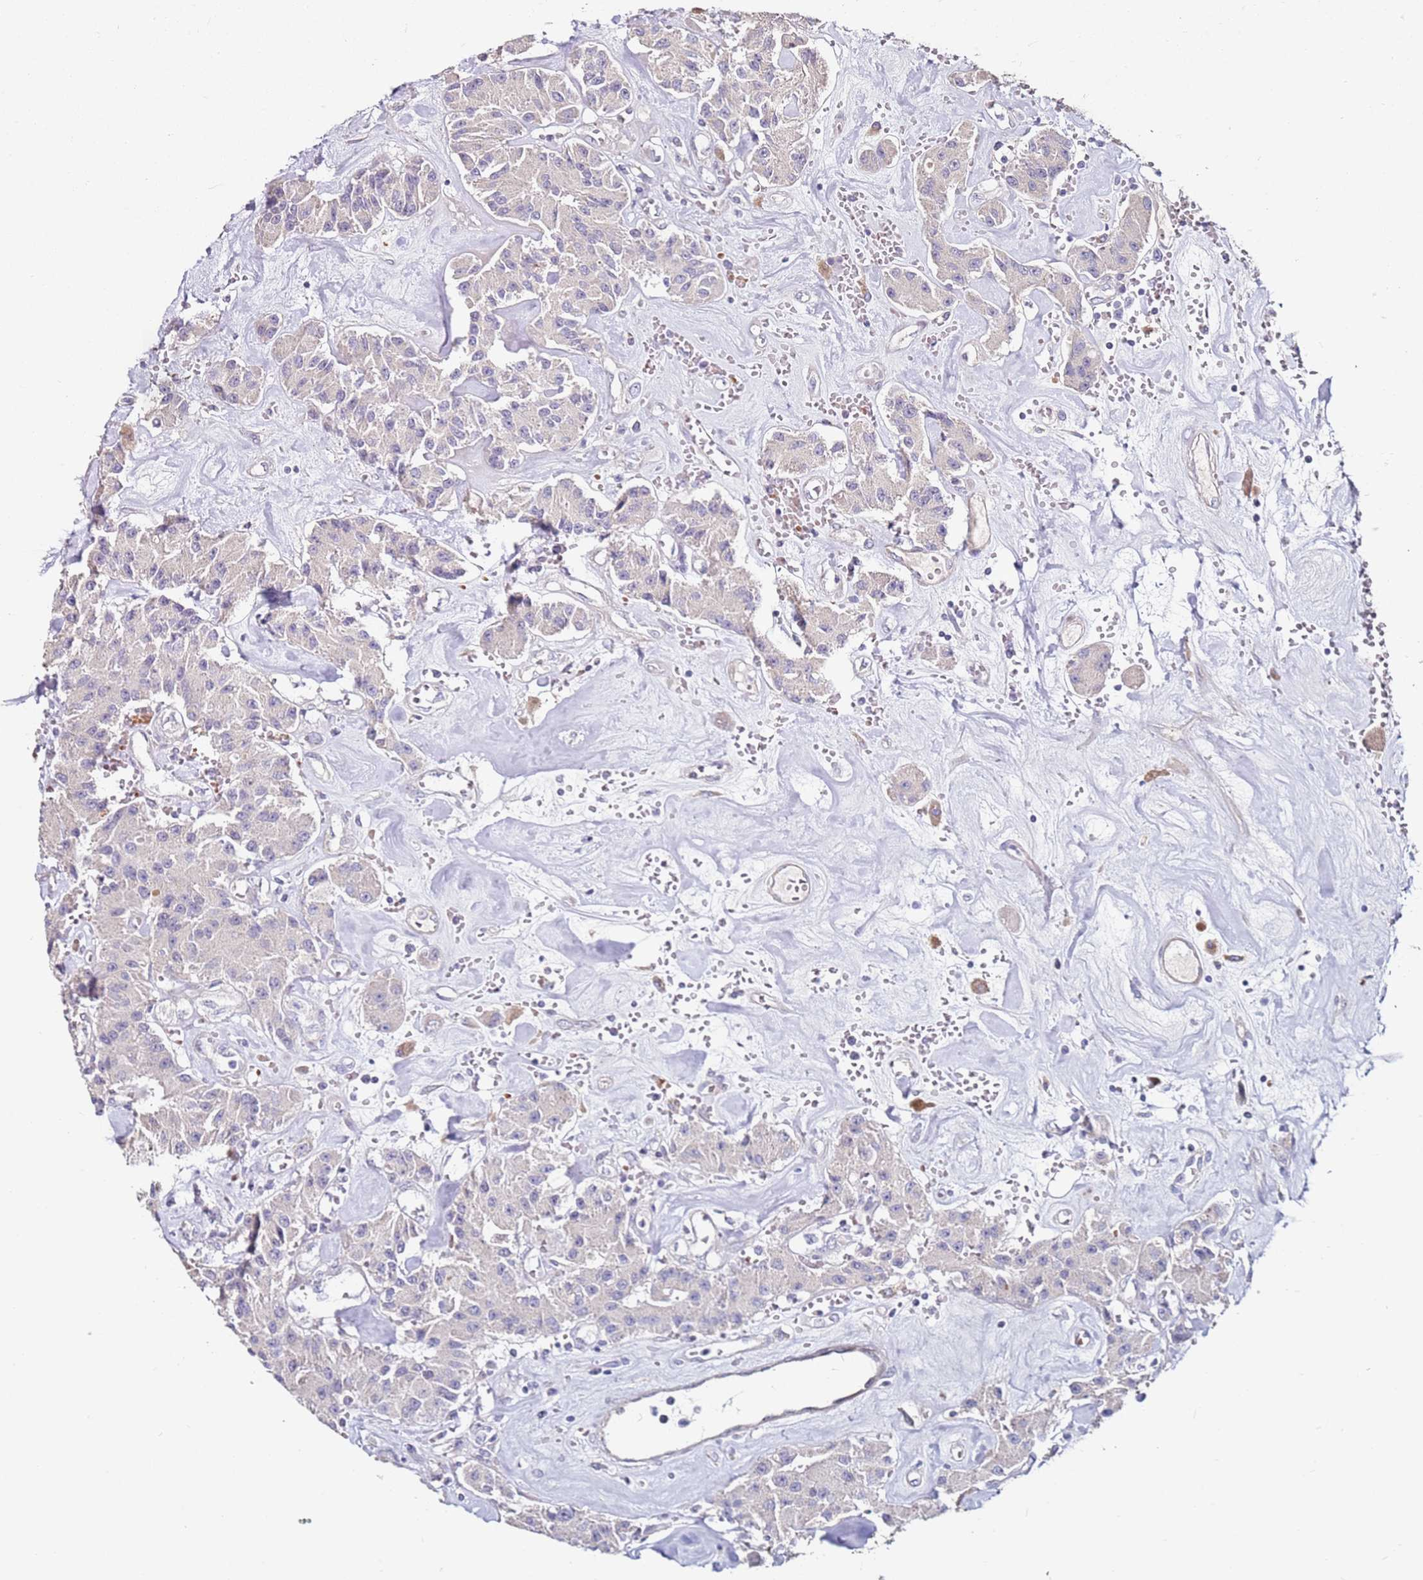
{"staining": {"intensity": "negative", "quantity": "none", "location": "none"}, "tissue": "carcinoid", "cell_type": "Tumor cells", "image_type": "cancer", "snomed": [{"axis": "morphology", "description": "Carcinoid, malignant, NOS"}, {"axis": "topography", "description": "Pancreas"}], "caption": "The image reveals no staining of tumor cells in malignant carcinoid.", "gene": "RARS2", "patient": {"sex": "male", "age": 41}}